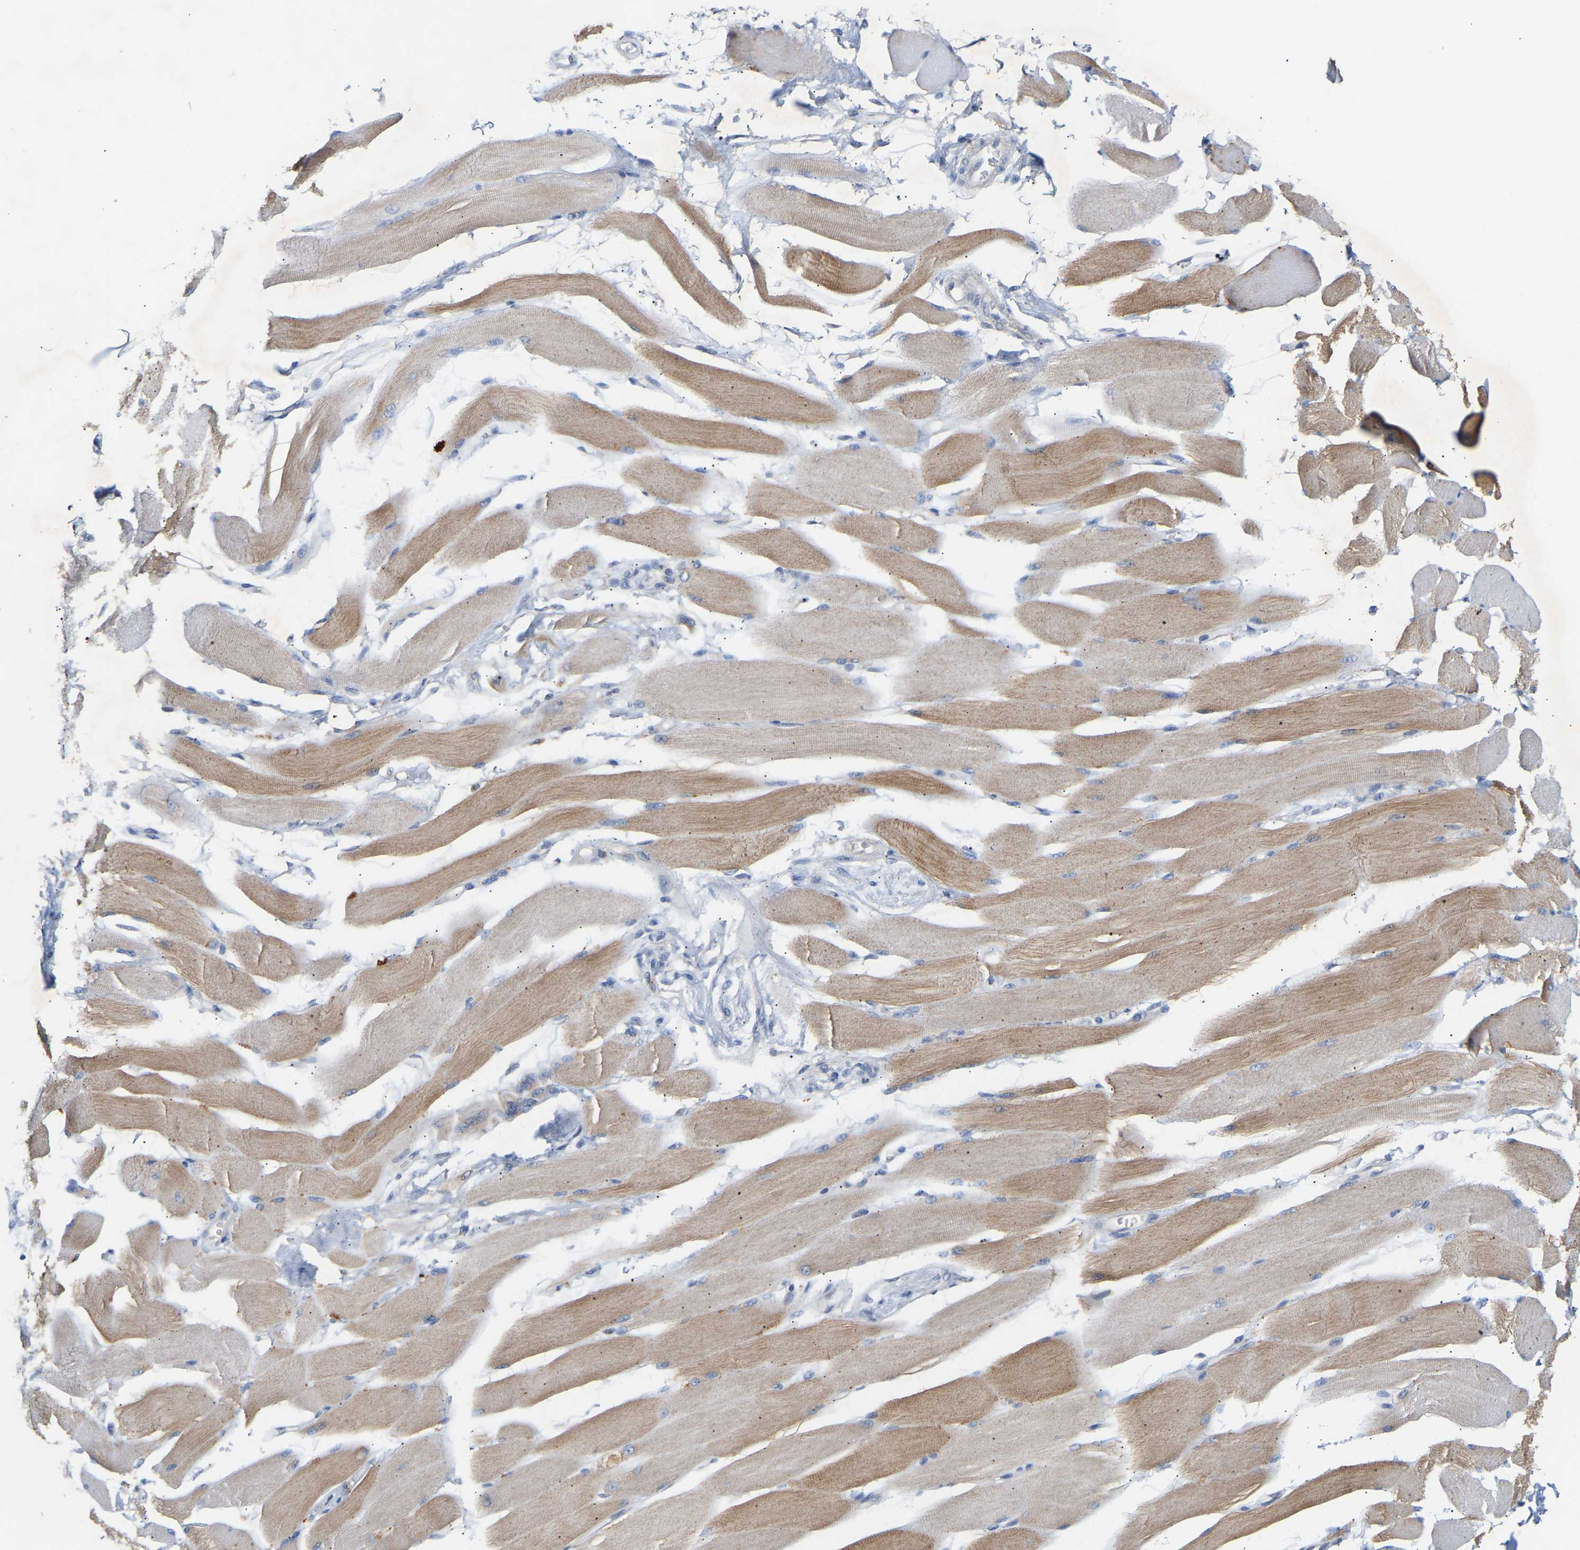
{"staining": {"intensity": "moderate", "quantity": "25%-75%", "location": "cytoplasmic/membranous"}, "tissue": "skeletal muscle", "cell_type": "Myocytes", "image_type": "normal", "snomed": [{"axis": "morphology", "description": "Normal tissue, NOS"}, {"axis": "topography", "description": "Skeletal muscle"}, {"axis": "topography", "description": "Peripheral nerve tissue"}], "caption": "Brown immunohistochemical staining in normal skeletal muscle displays moderate cytoplasmic/membranous staining in about 25%-75% of myocytes. (Brightfield microscopy of DAB IHC at high magnification).", "gene": "TPMT", "patient": {"sex": "female", "age": 84}}